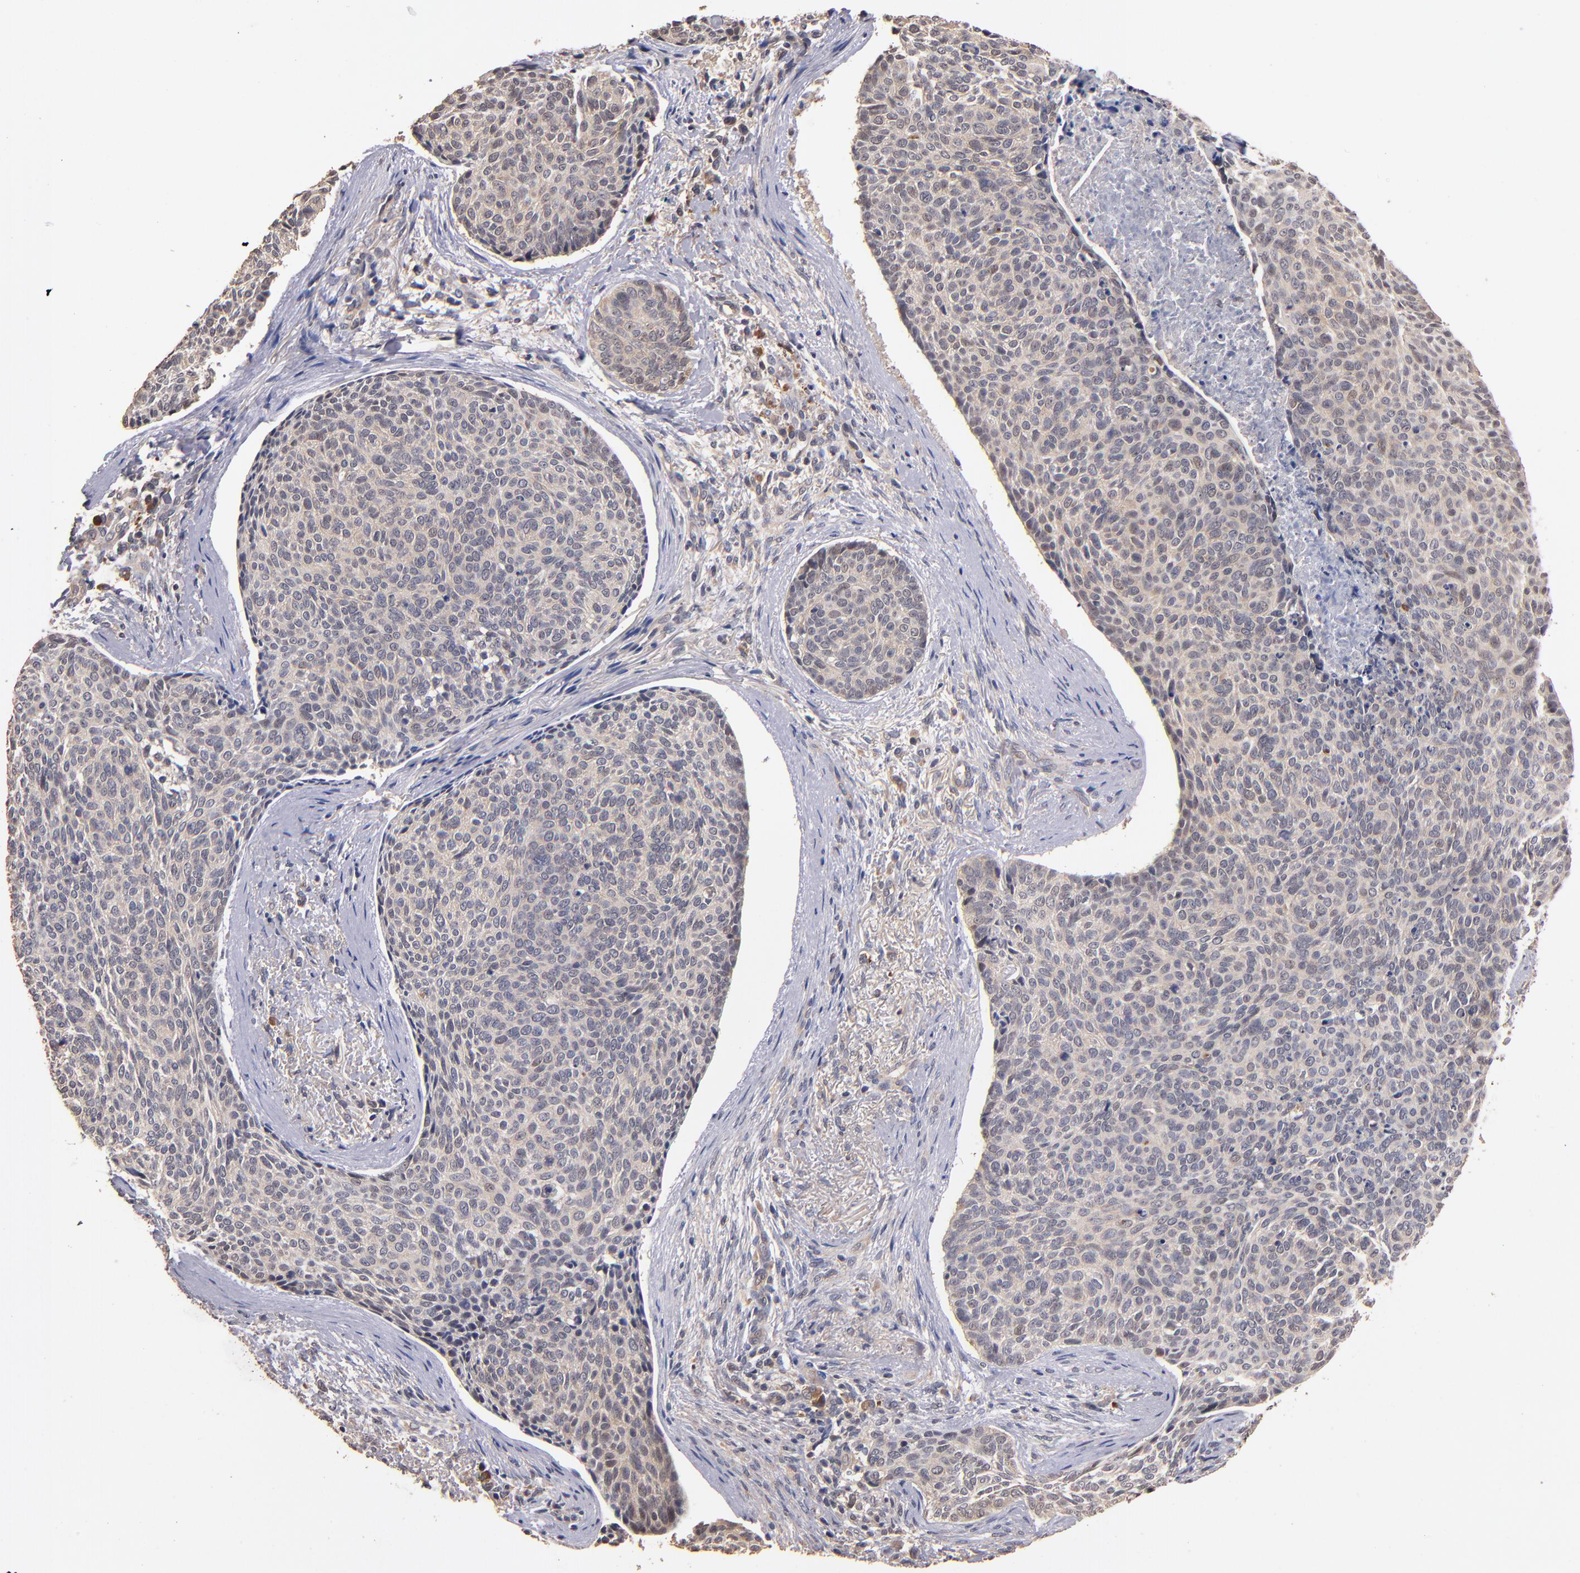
{"staining": {"intensity": "weak", "quantity": ">75%", "location": "cytoplasmic/membranous"}, "tissue": "skin cancer", "cell_type": "Tumor cells", "image_type": "cancer", "snomed": [{"axis": "morphology", "description": "Normal tissue, NOS"}, {"axis": "morphology", "description": "Basal cell carcinoma"}, {"axis": "topography", "description": "Skin"}], "caption": "The immunohistochemical stain highlights weak cytoplasmic/membranous staining in tumor cells of skin basal cell carcinoma tissue.", "gene": "TTLL12", "patient": {"sex": "female", "age": 57}}